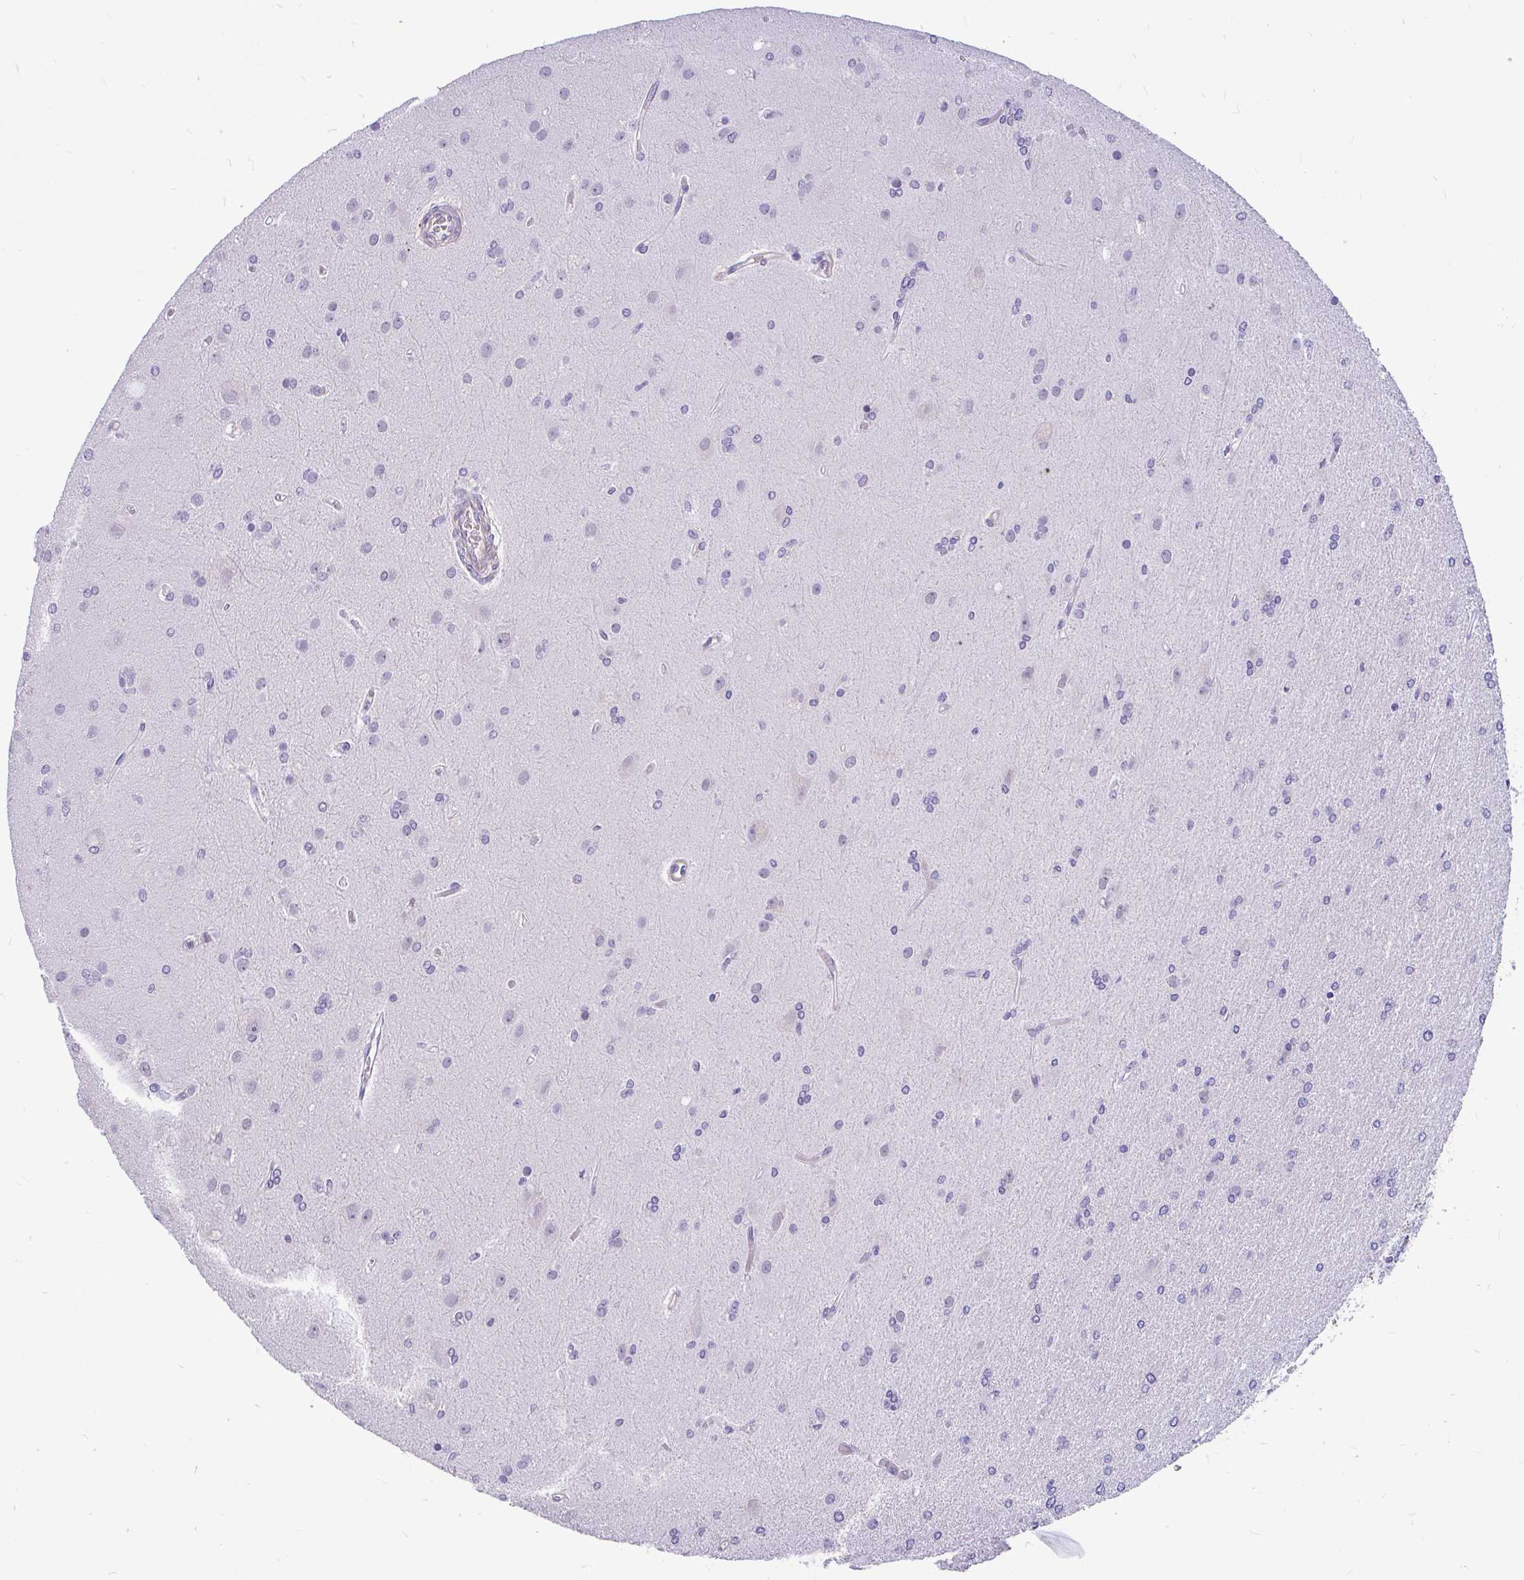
{"staining": {"intensity": "negative", "quantity": "none", "location": "none"}, "tissue": "glioma", "cell_type": "Tumor cells", "image_type": "cancer", "snomed": [{"axis": "morphology", "description": "Glioma, malignant, High grade"}, {"axis": "topography", "description": "Brain"}], "caption": "This is an IHC image of human glioma. There is no staining in tumor cells.", "gene": "FAM83C", "patient": {"sex": "male", "age": 67}}